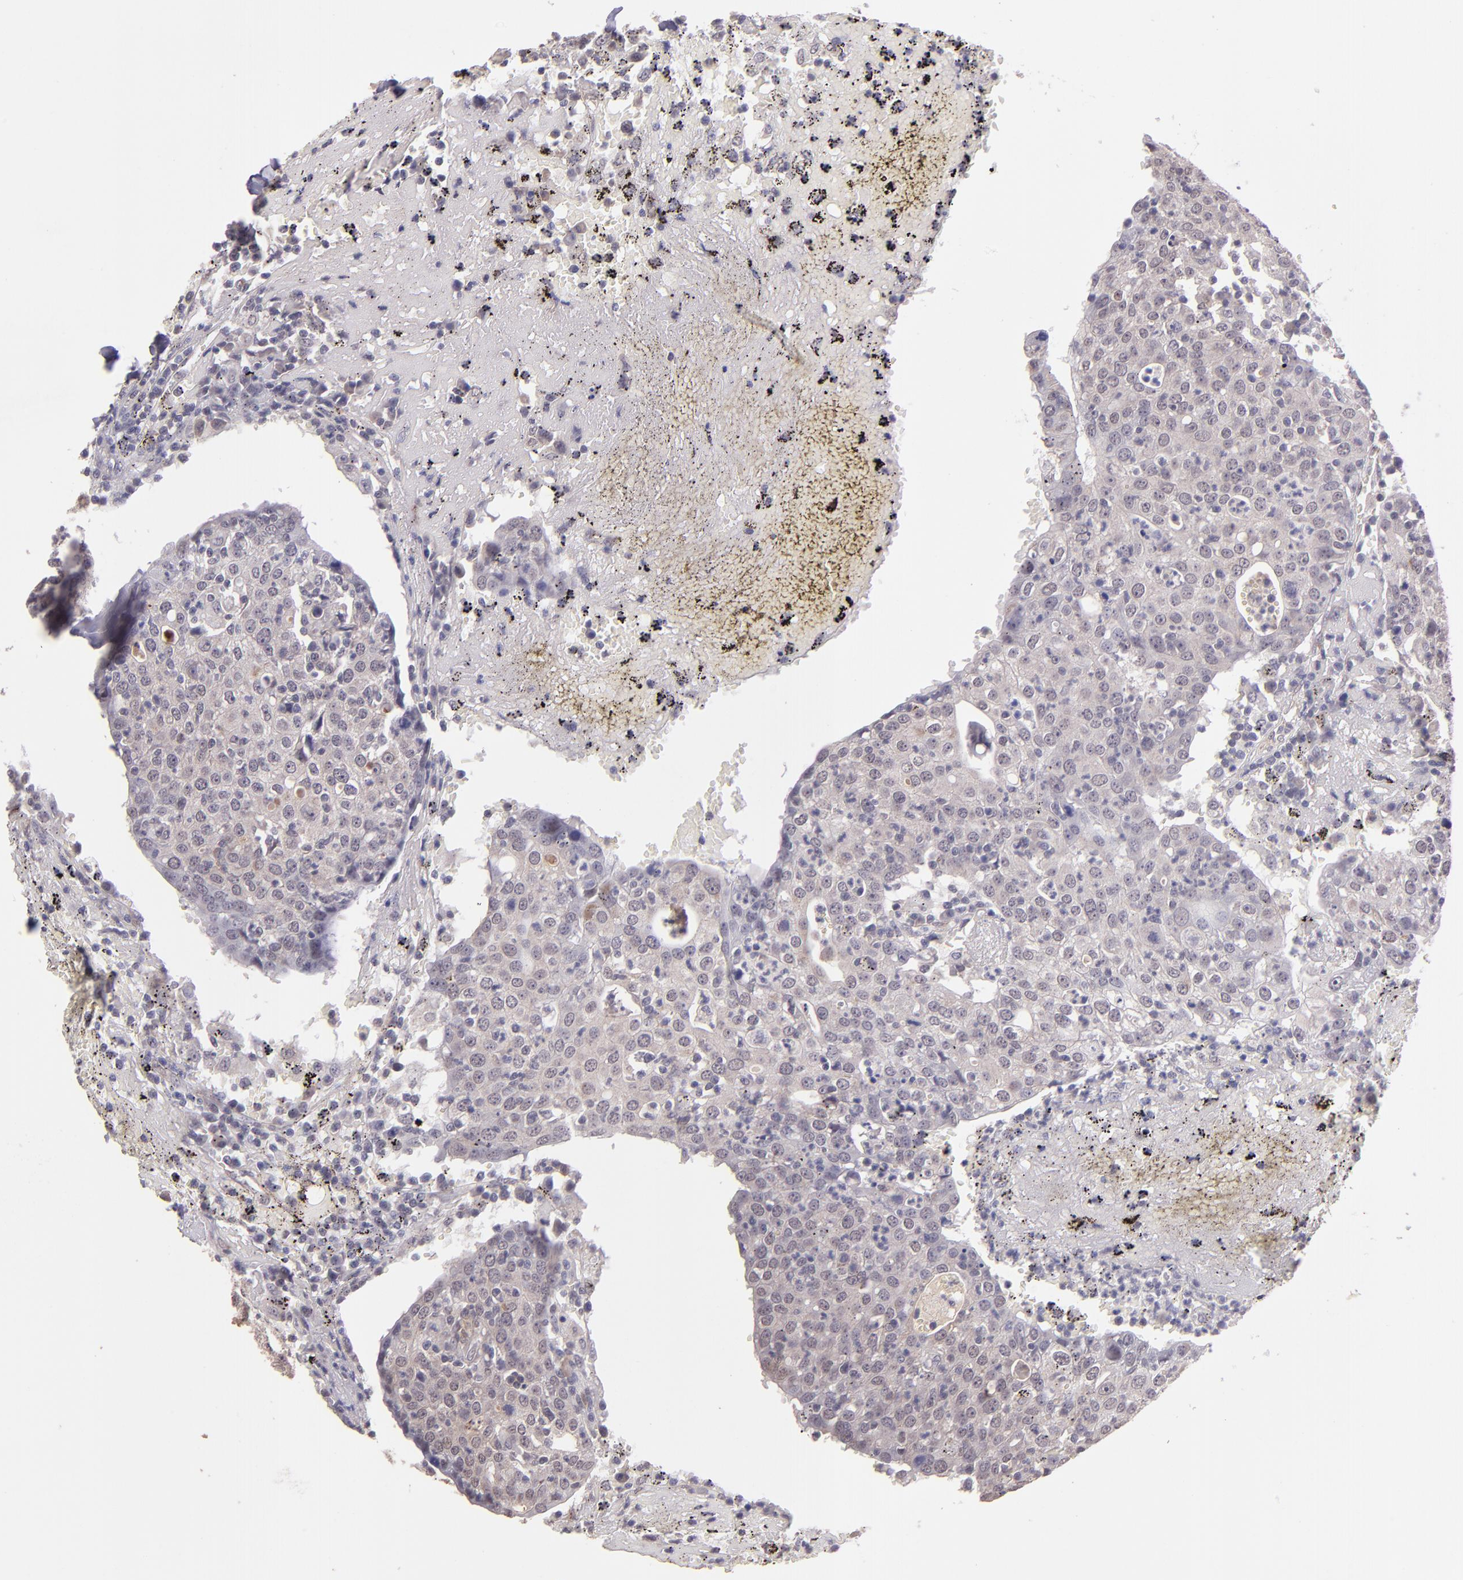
{"staining": {"intensity": "weak", "quantity": ">75%", "location": "cytoplasmic/membranous"}, "tissue": "head and neck cancer", "cell_type": "Tumor cells", "image_type": "cancer", "snomed": [{"axis": "morphology", "description": "Adenocarcinoma, NOS"}, {"axis": "topography", "description": "Salivary gland"}, {"axis": "topography", "description": "Head-Neck"}], "caption": "Immunohistochemical staining of adenocarcinoma (head and neck) exhibits weak cytoplasmic/membranous protein staining in about >75% of tumor cells.", "gene": "TAF7L", "patient": {"sex": "female", "age": 65}}